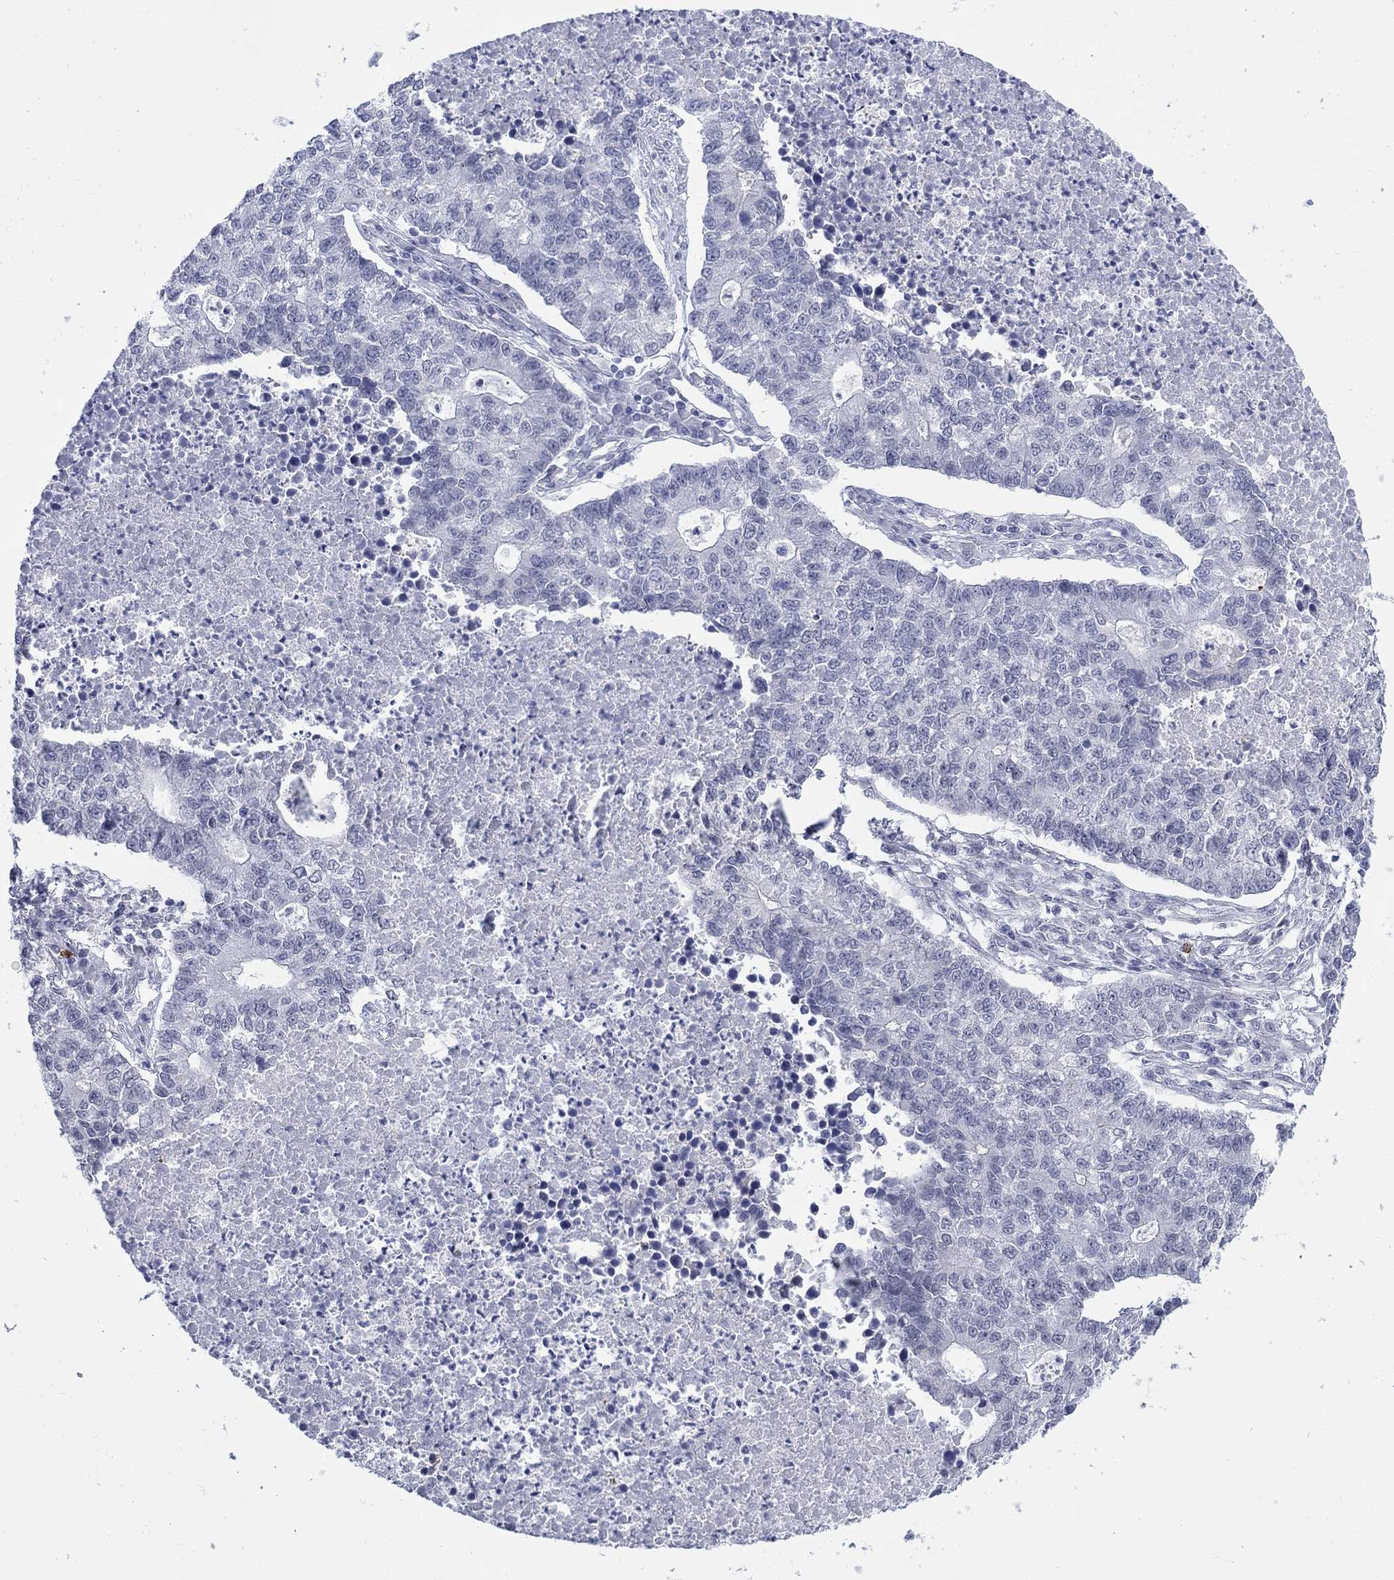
{"staining": {"intensity": "negative", "quantity": "none", "location": "none"}, "tissue": "lung cancer", "cell_type": "Tumor cells", "image_type": "cancer", "snomed": [{"axis": "morphology", "description": "Adenocarcinoma, NOS"}, {"axis": "topography", "description": "Lung"}], "caption": "This image is of lung cancer (adenocarcinoma) stained with immunohistochemistry (IHC) to label a protein in brown with the nuclei are counter-stained blue. There is no positivity in tumor cells.", "gene": "ECEL1", "patient": {"sex": "male", "age": 57}}